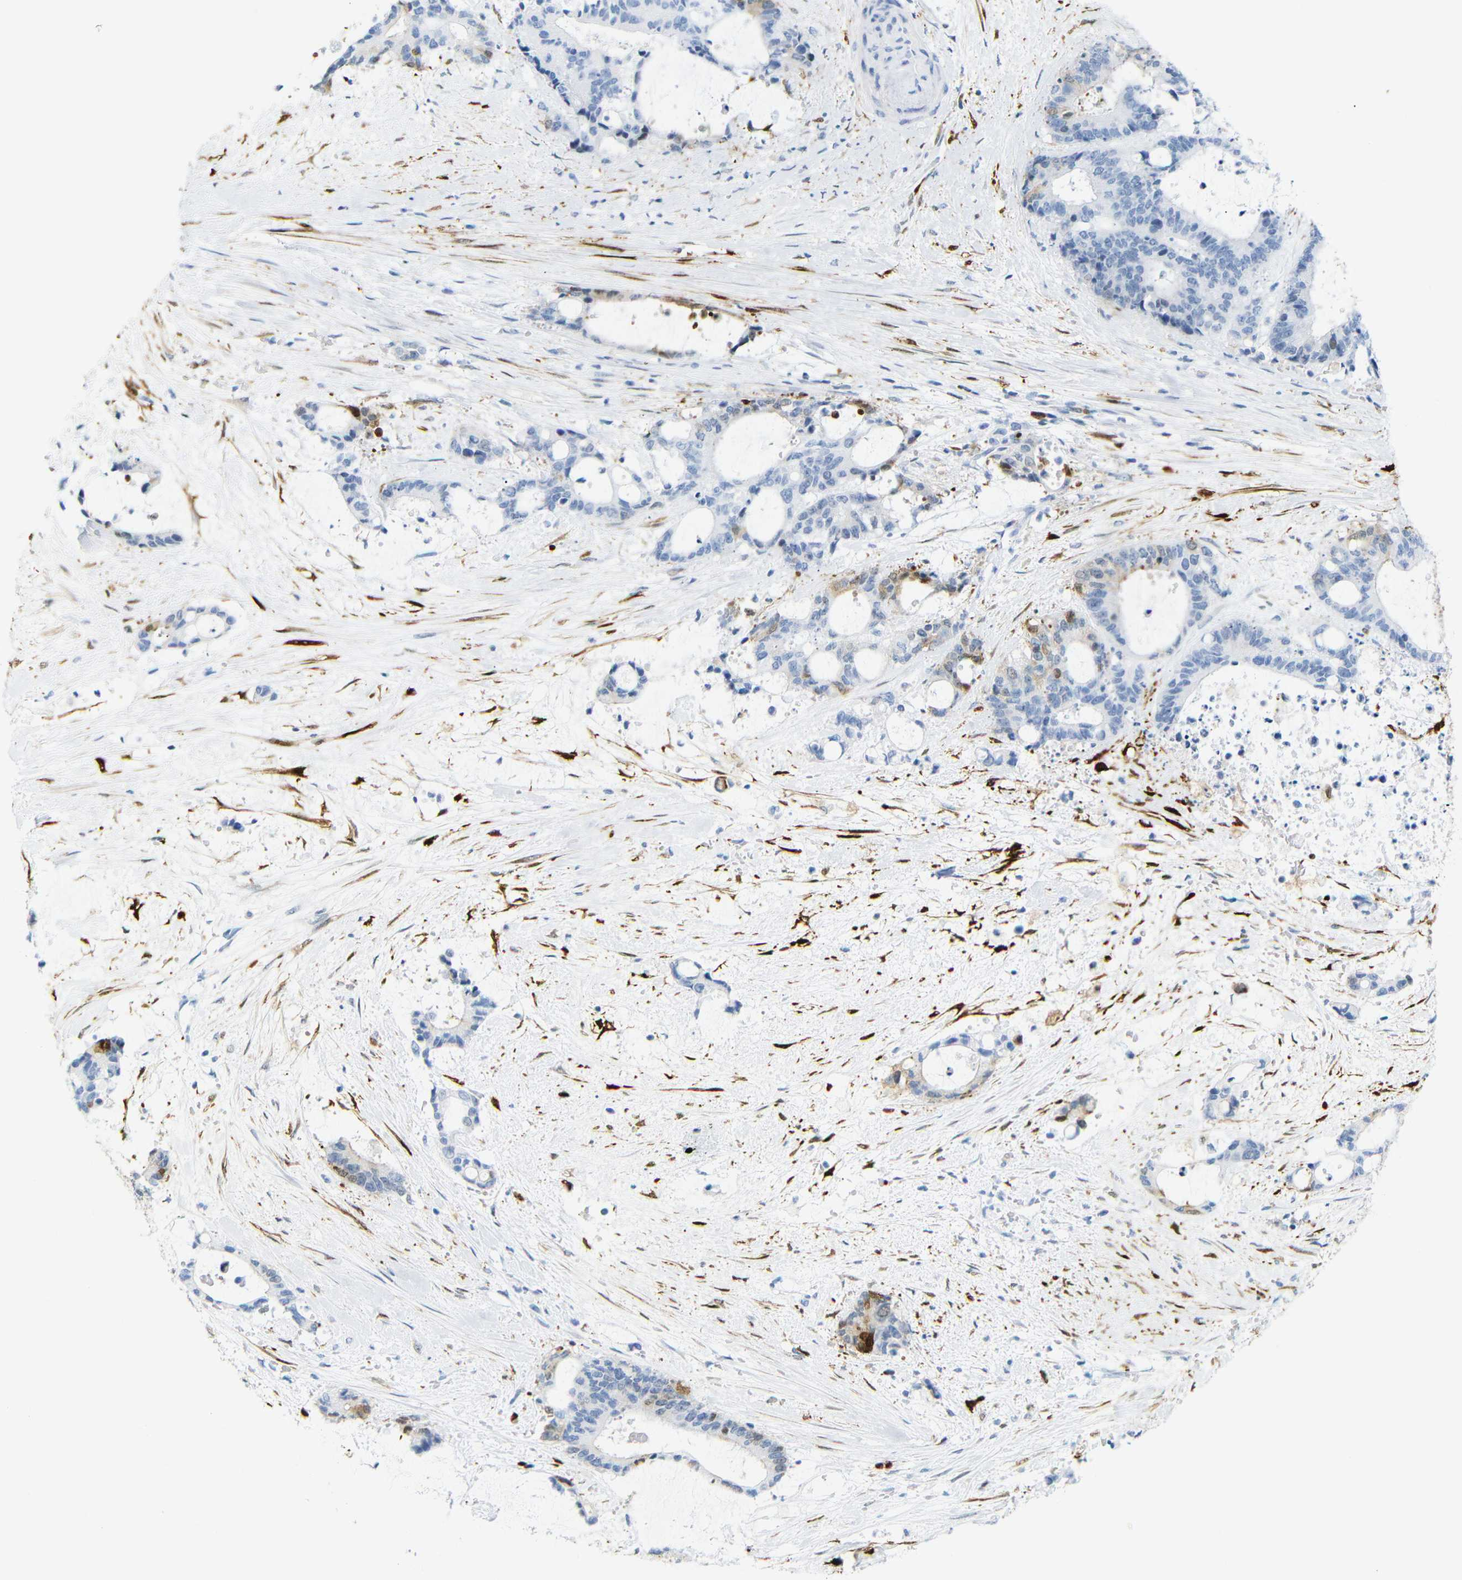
{"staining": {"intensity": "strong", "quantity": "<25%", "location": "cytoplasmic/membranous,nuclear"}, "tissue": "liver cancer", "cell_type": "Tumor cells", "image_type": "cancer", "snomed": [{"axis": "morphology", "description": "Normal tissue, NOS"}, {"axis": "morphology", "description": "Cholangiocarcinoma"}, {"axis": "topography", "description": "Liver"}, {"axis": "topography", "description": "Peripheral nerve tissue"}], "caption": "Protein staining of liver cholangiocarcinoma tissue shows strong cytoplasmic/membranous and nuclear staining in approximately <25% of tumor cells.", "gene": "MT1A", "patient": {"sex": "female", "age": 73}}